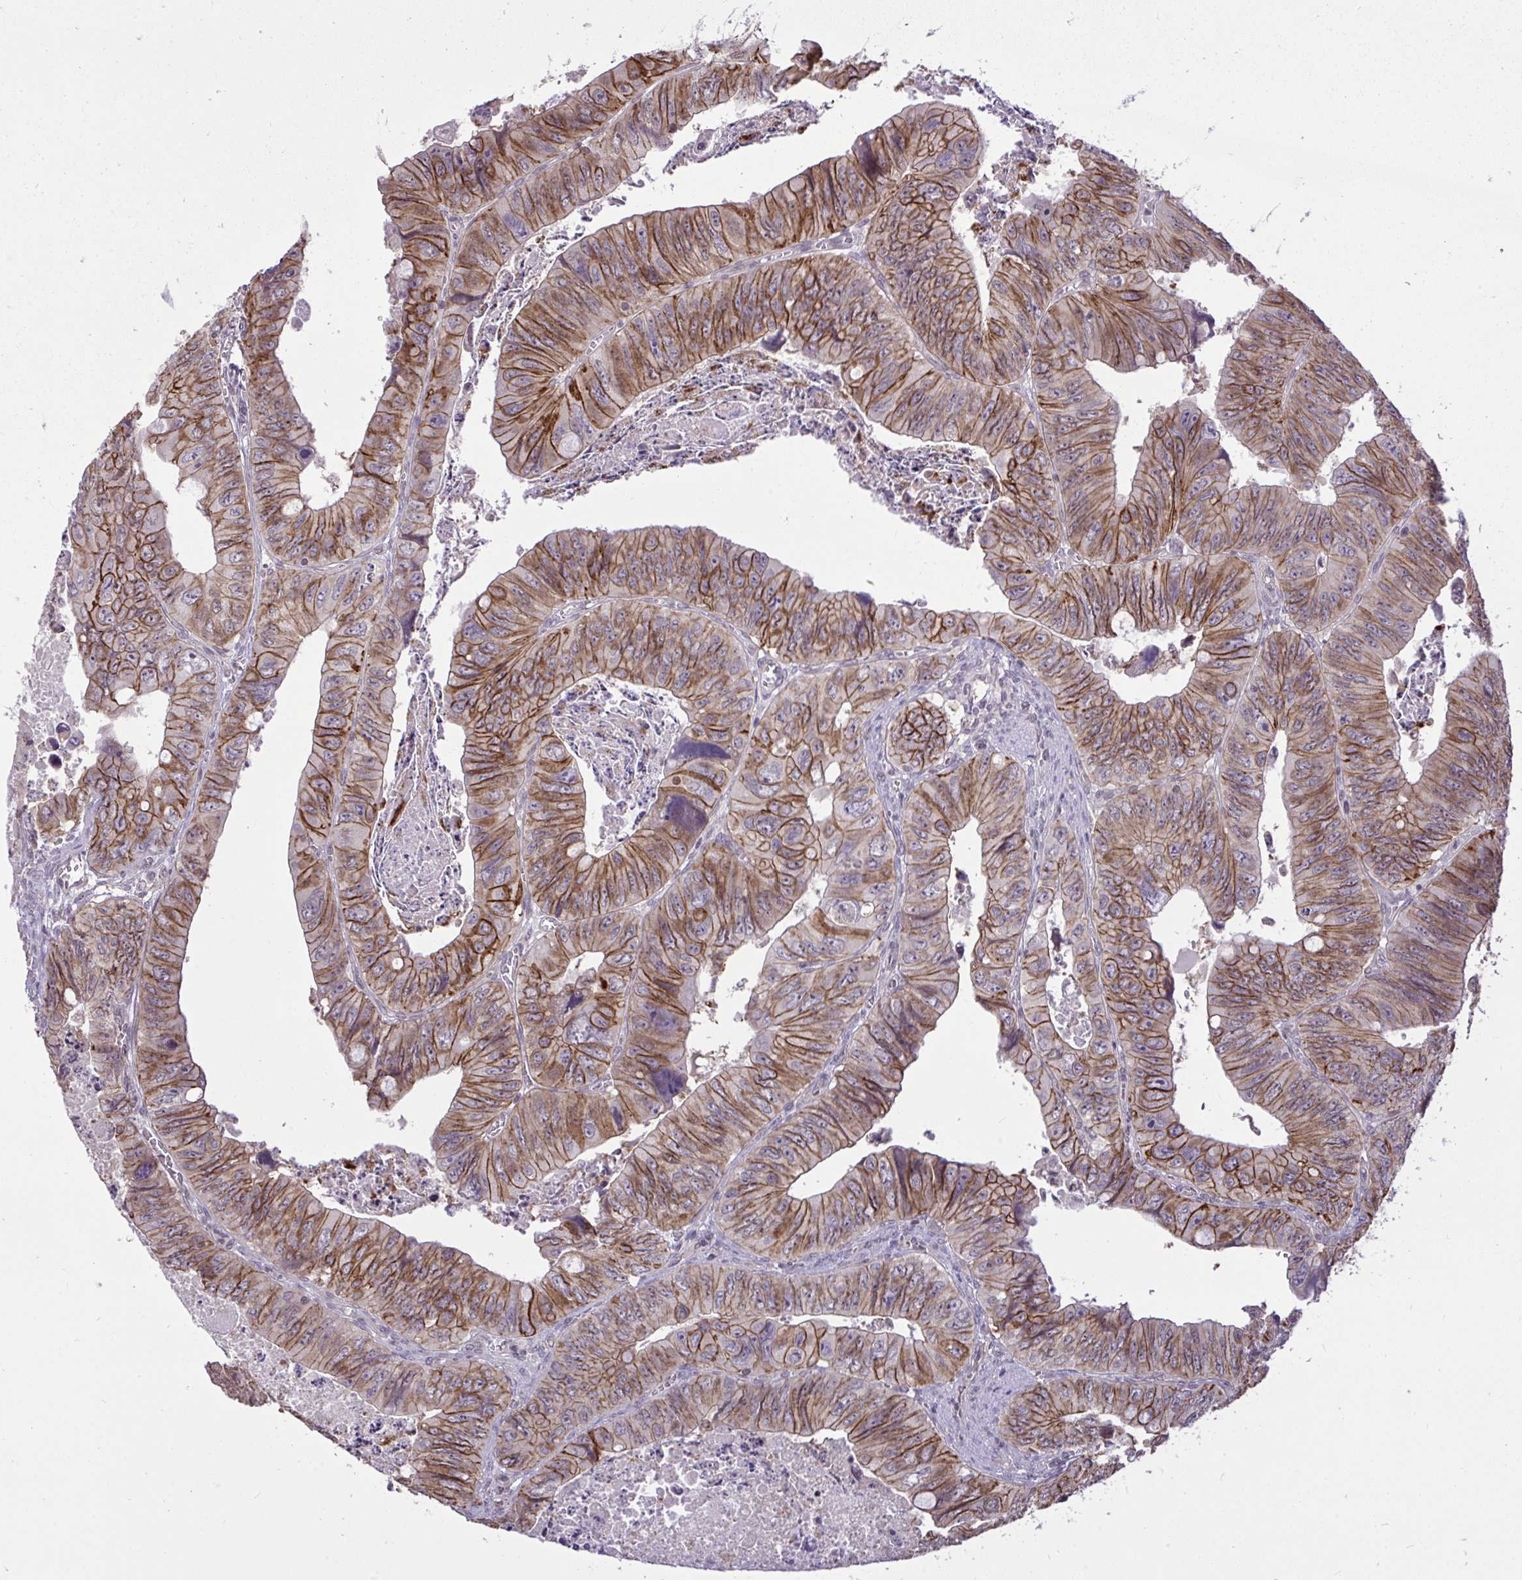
{"staining": {"intensity": "strong", "quantity": "25%-75%", "location": "cytoplasmic/membranous"}, "tissue": "colorectal cancer", "cell_type": "Tumor cells", "image_type": "cancer", "snomed": [{"axis": "morphology", "description": "Adenocarcinoma, NOS"}, {"axis": "topography", "description": "Colon"}], "caption": "IHC micrograph of neoplastic tissue: adenocarcinoma (colorectal) stained using IHC reveals high levels of strong protein expression localized specifically in the cytoplasmic/membranous of tumor cells, appearing as a cytoplasmic/membranous brown color.", "gene": "CYP20A1", "patient": {"sex": "female", "age": 84}}